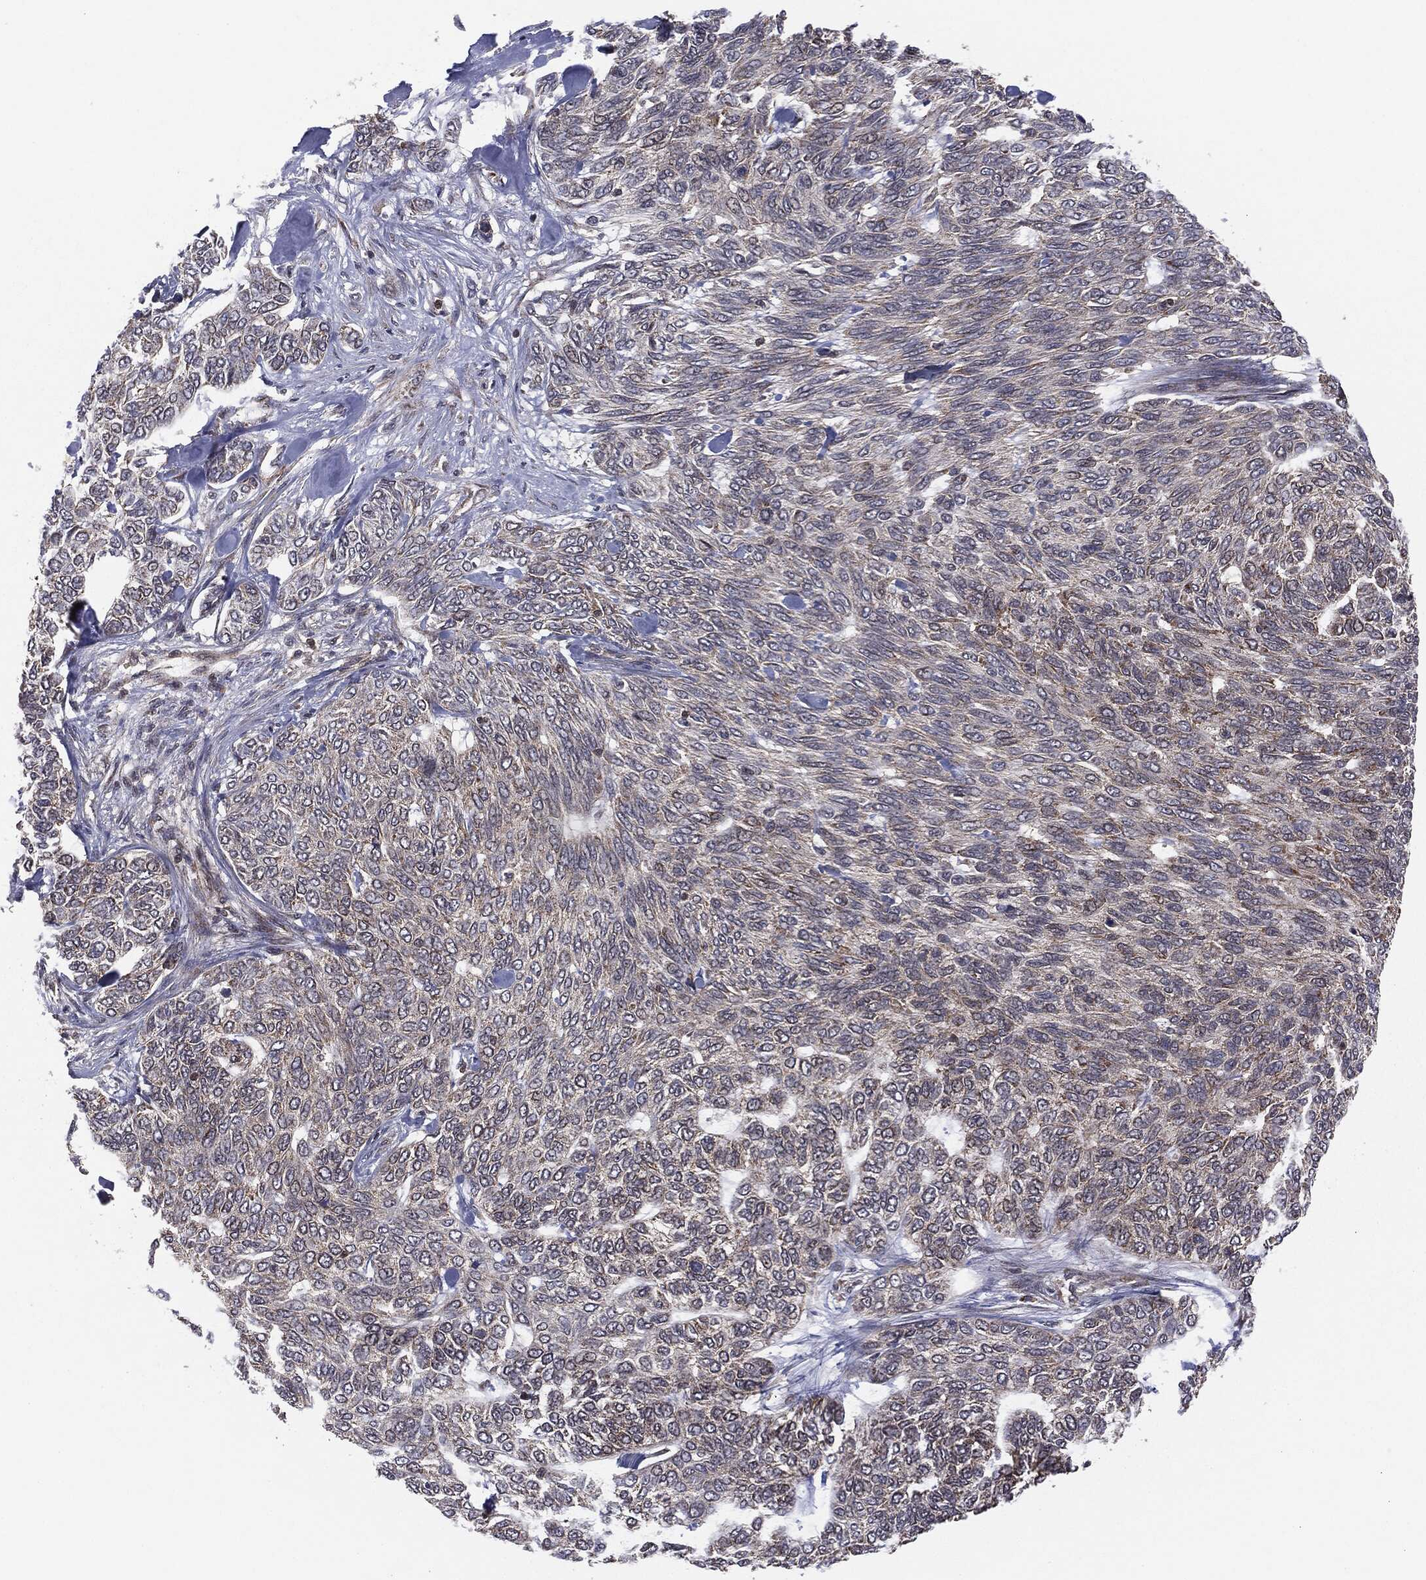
{"staining": {"intensity": "negative", "quantity": "none", "location": "none"}, "tissue": "skin cancer", "cell_type": "Tumor cells", "image_type": "cancer", "snomed": [{"axis": "morphology", "description": "Basal cell carcinoma"}, {"axis": "topography", "description": "Skin"}], "caption": "Immunohistochemical staining of basal cell carcinoma (skin) demonstrates no significant staining in tumor cells. (DAB (3,3'-diaminobenzidine) immunohistochemistry (IHC), high magnification).", "gene": "MTOR", "patient": {"sex": "female", "age": 65}}